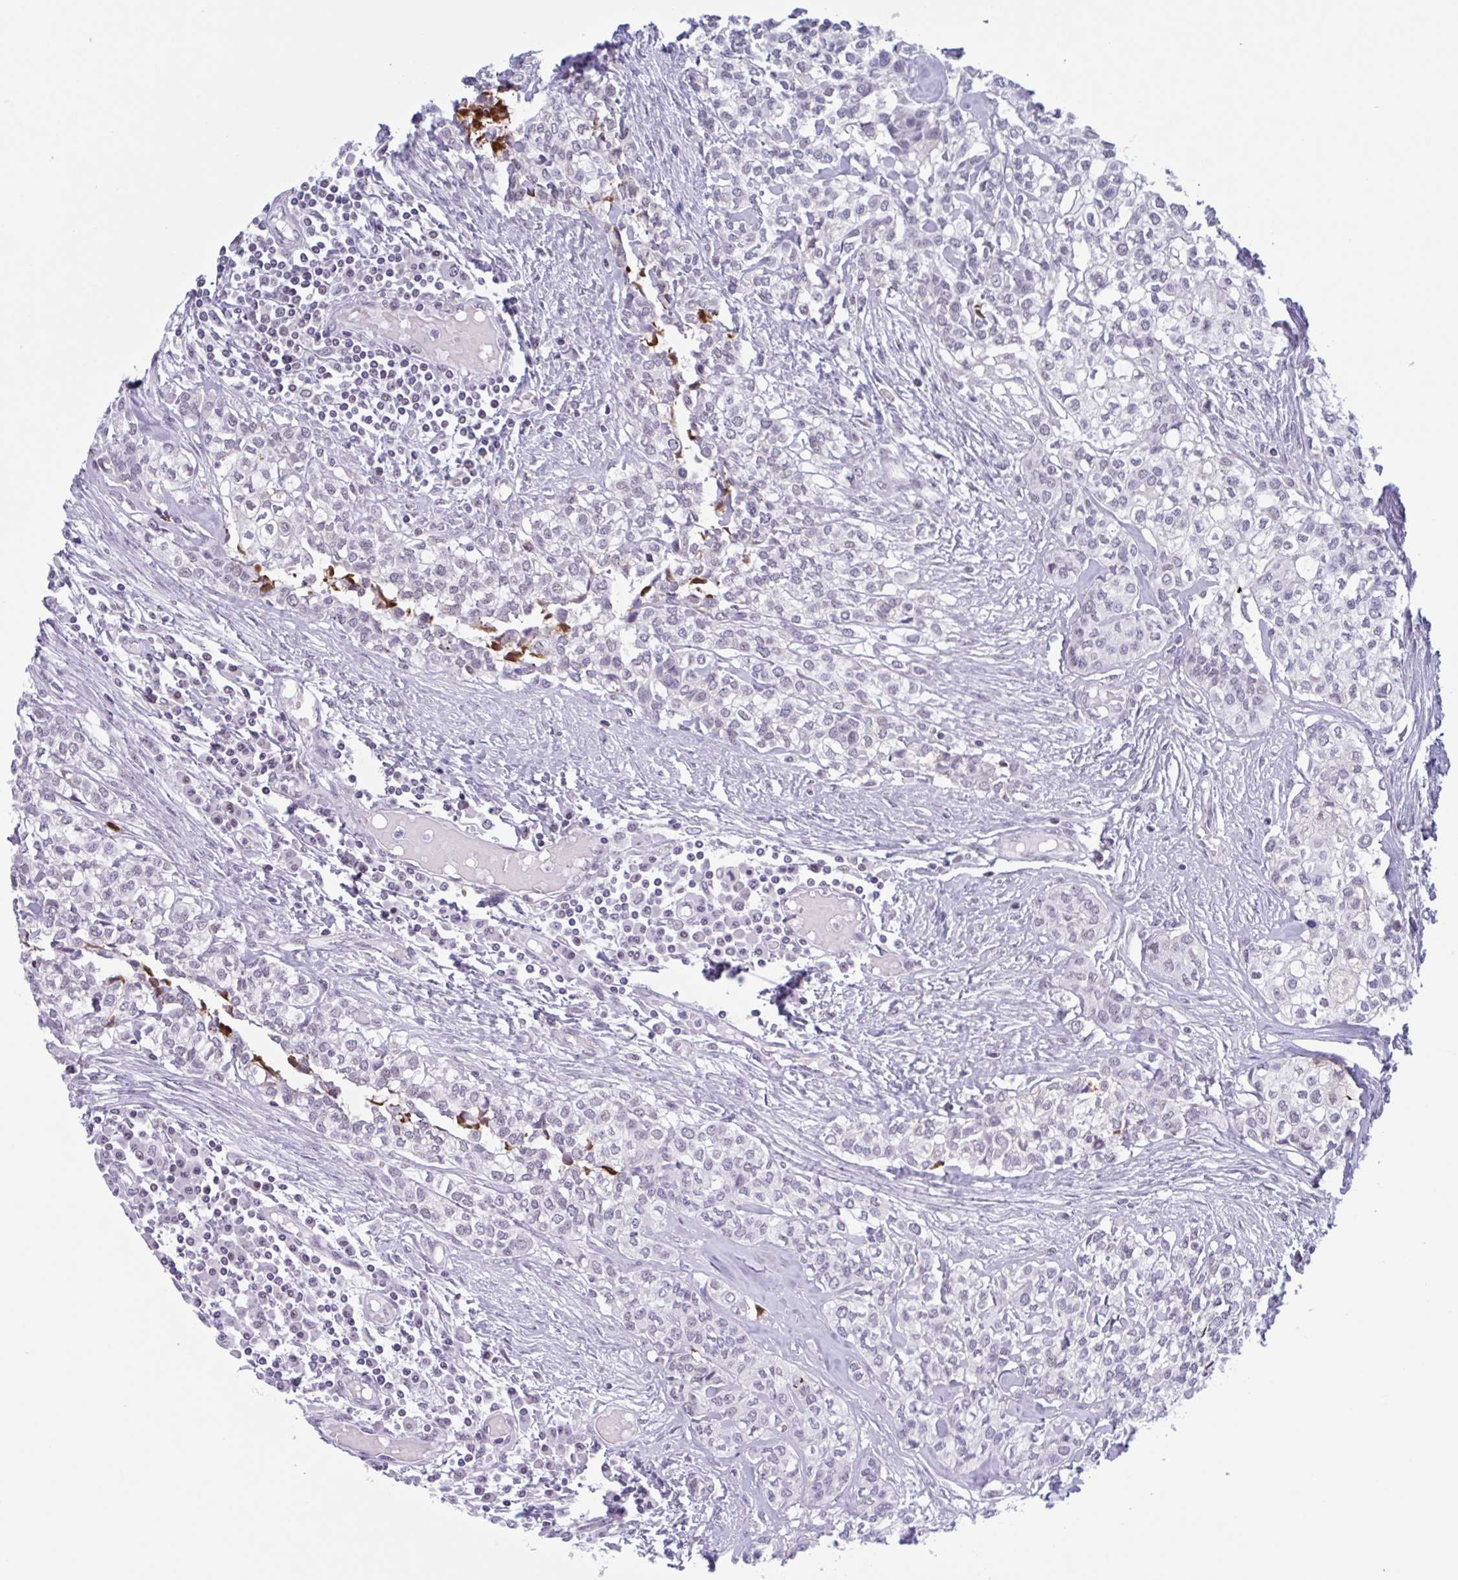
{"staining": {"intensity": "weak", "quantity": "<25%", "location": "nuclear"}, "tissue": "head and neck cancer", "cell_type": "Tumor cells", "image_type": "cancer", "snomed": [{"axis": "morphology", "description": "Adenocarcinoma, NOS"}, {"axis": "topography", "description": "Head-Neck"}], "caption": "A photomicrograph of human head and neck cancer (adenocarcinoma) is negative for staining in tumor cells.", "gene": "PLG", "patient": {"sex": "male", "age": 81}}